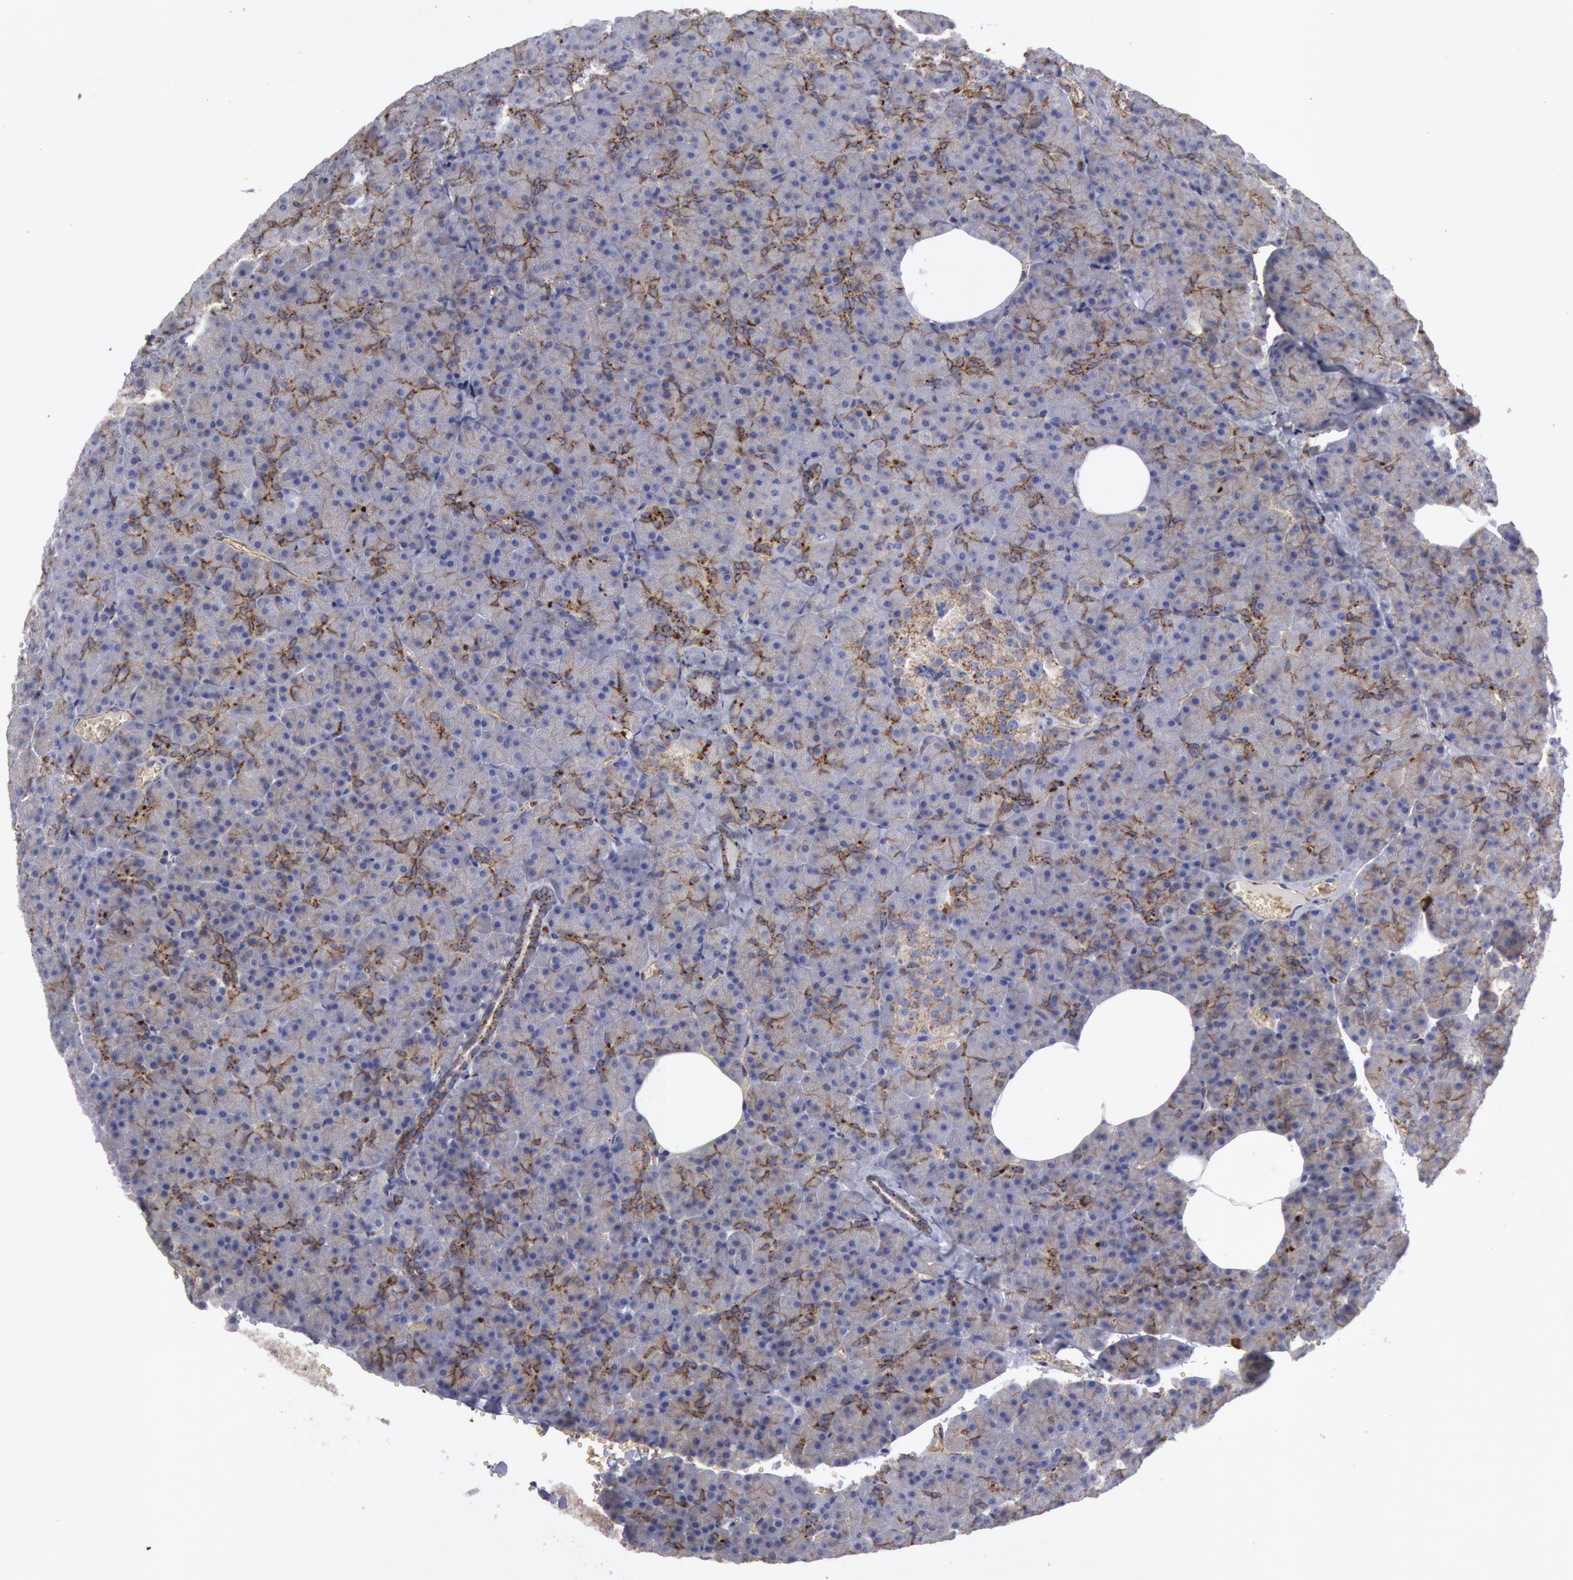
{"staining": {"intensity": "strong", "quantity": "25%-75%", "location": "cytoplasmic/membranous"}, "tissue": "pancreas", "cell_type": "Exocrine glandular cells", "image_type": "normal", "snomed": [{"axis": "morphology", "description": "Normal tissue, NOS"}, {"axis": "topography", "description": "Pancreas"}], "caption": "Exocrine glandular cells reveal high levels of strong cytoplasmic/membranous staining in approximately 25%-75% of cells in normal pancreas.", "gene": "FLOT1", "patient": {"sex": "female", "age": 35}}